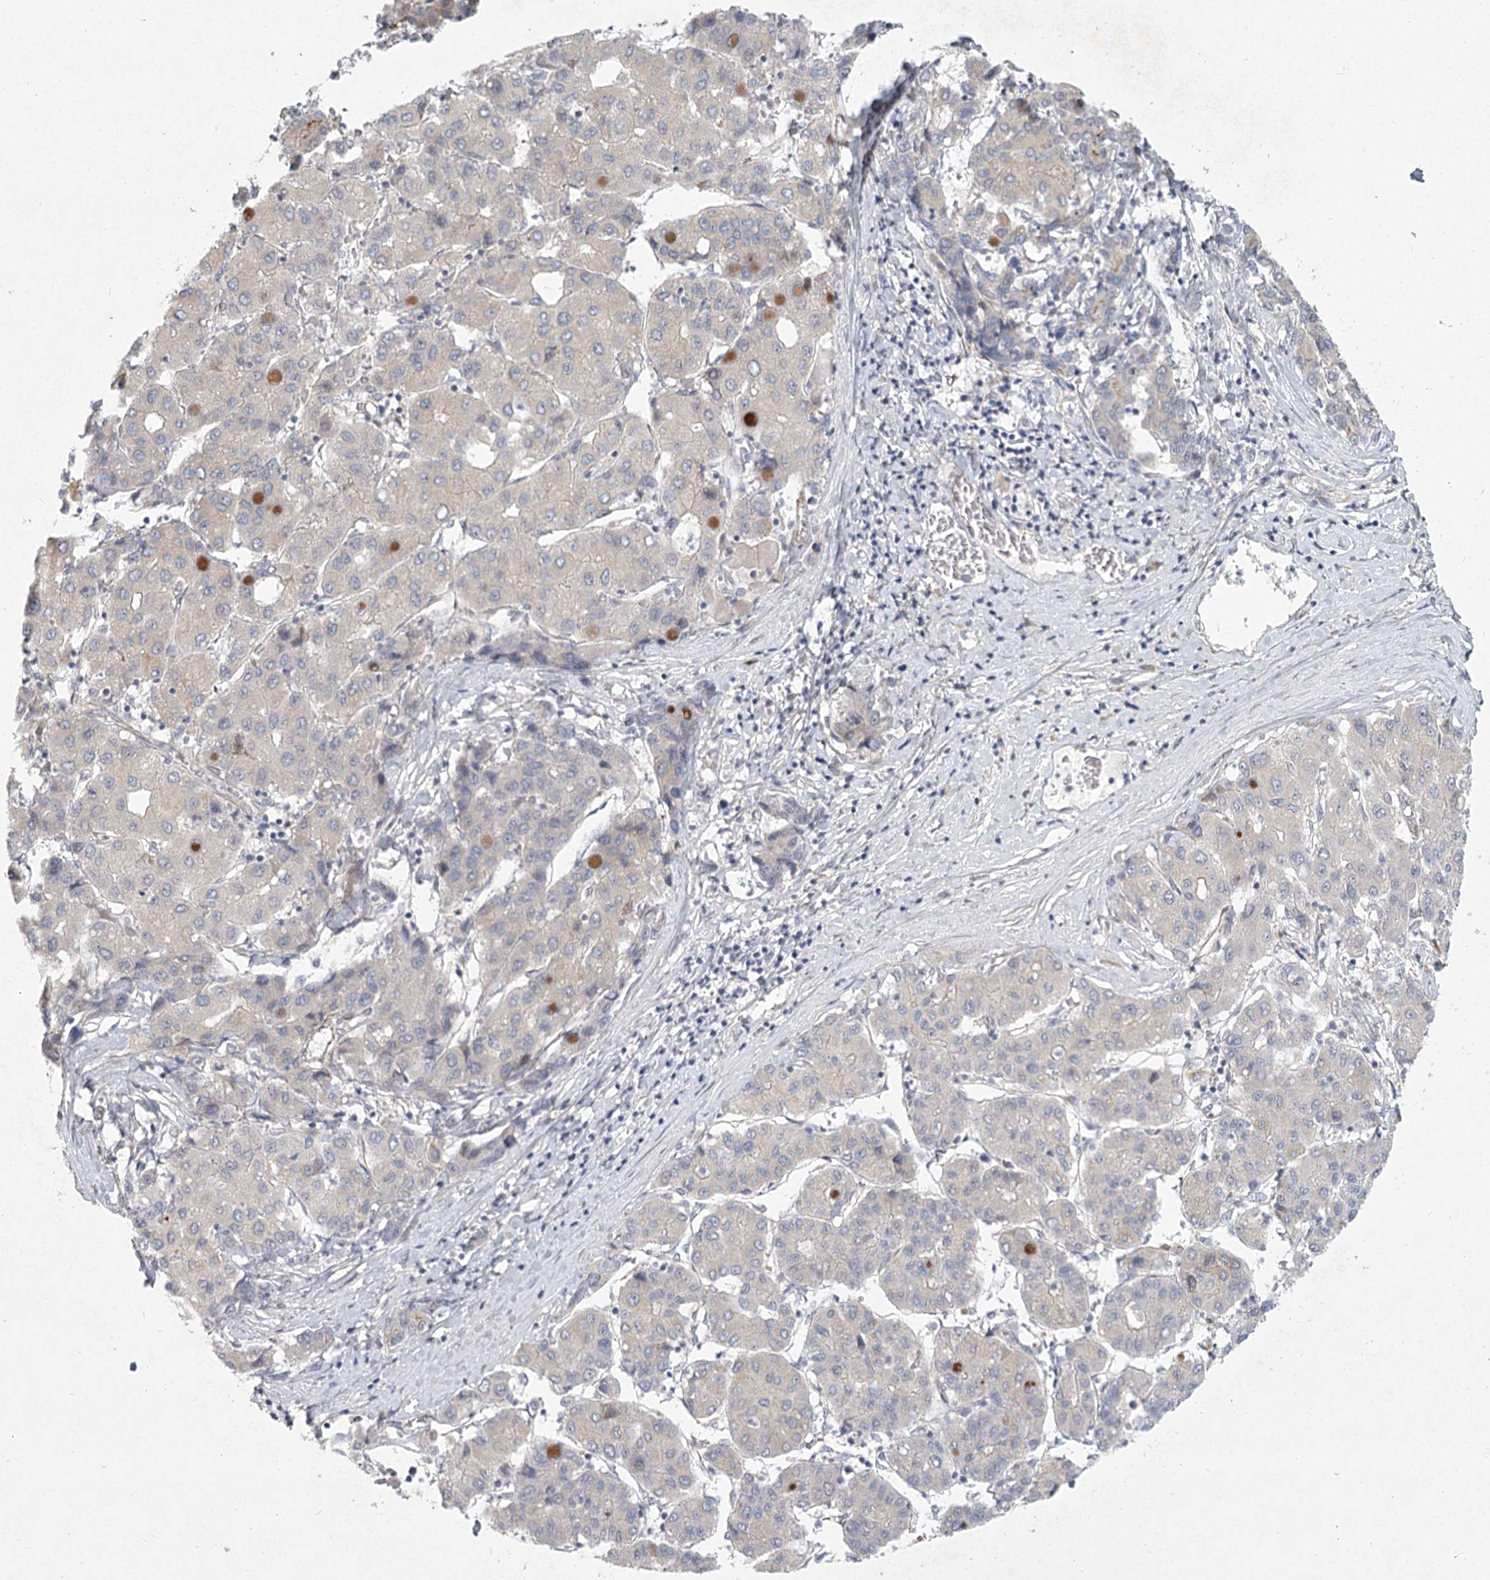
{"staining": {"intensity": "negative", "quantity": "none", "location": "none"}, "tissue": "liver cancer", "cell_type": "Tumor cells", "image_type": "cancer", "snomed": [{"axis": "morphology", "description": "Carcinoma, Hepatocellular, NOS"}, {"axis": "topography", "description": "Liver"}], "caption": "Tumor cells show no significant positivity in liver hepatocellular carcinoma.", "gene": "MEPE", "patient": {"sex": "male", "age": 65}}